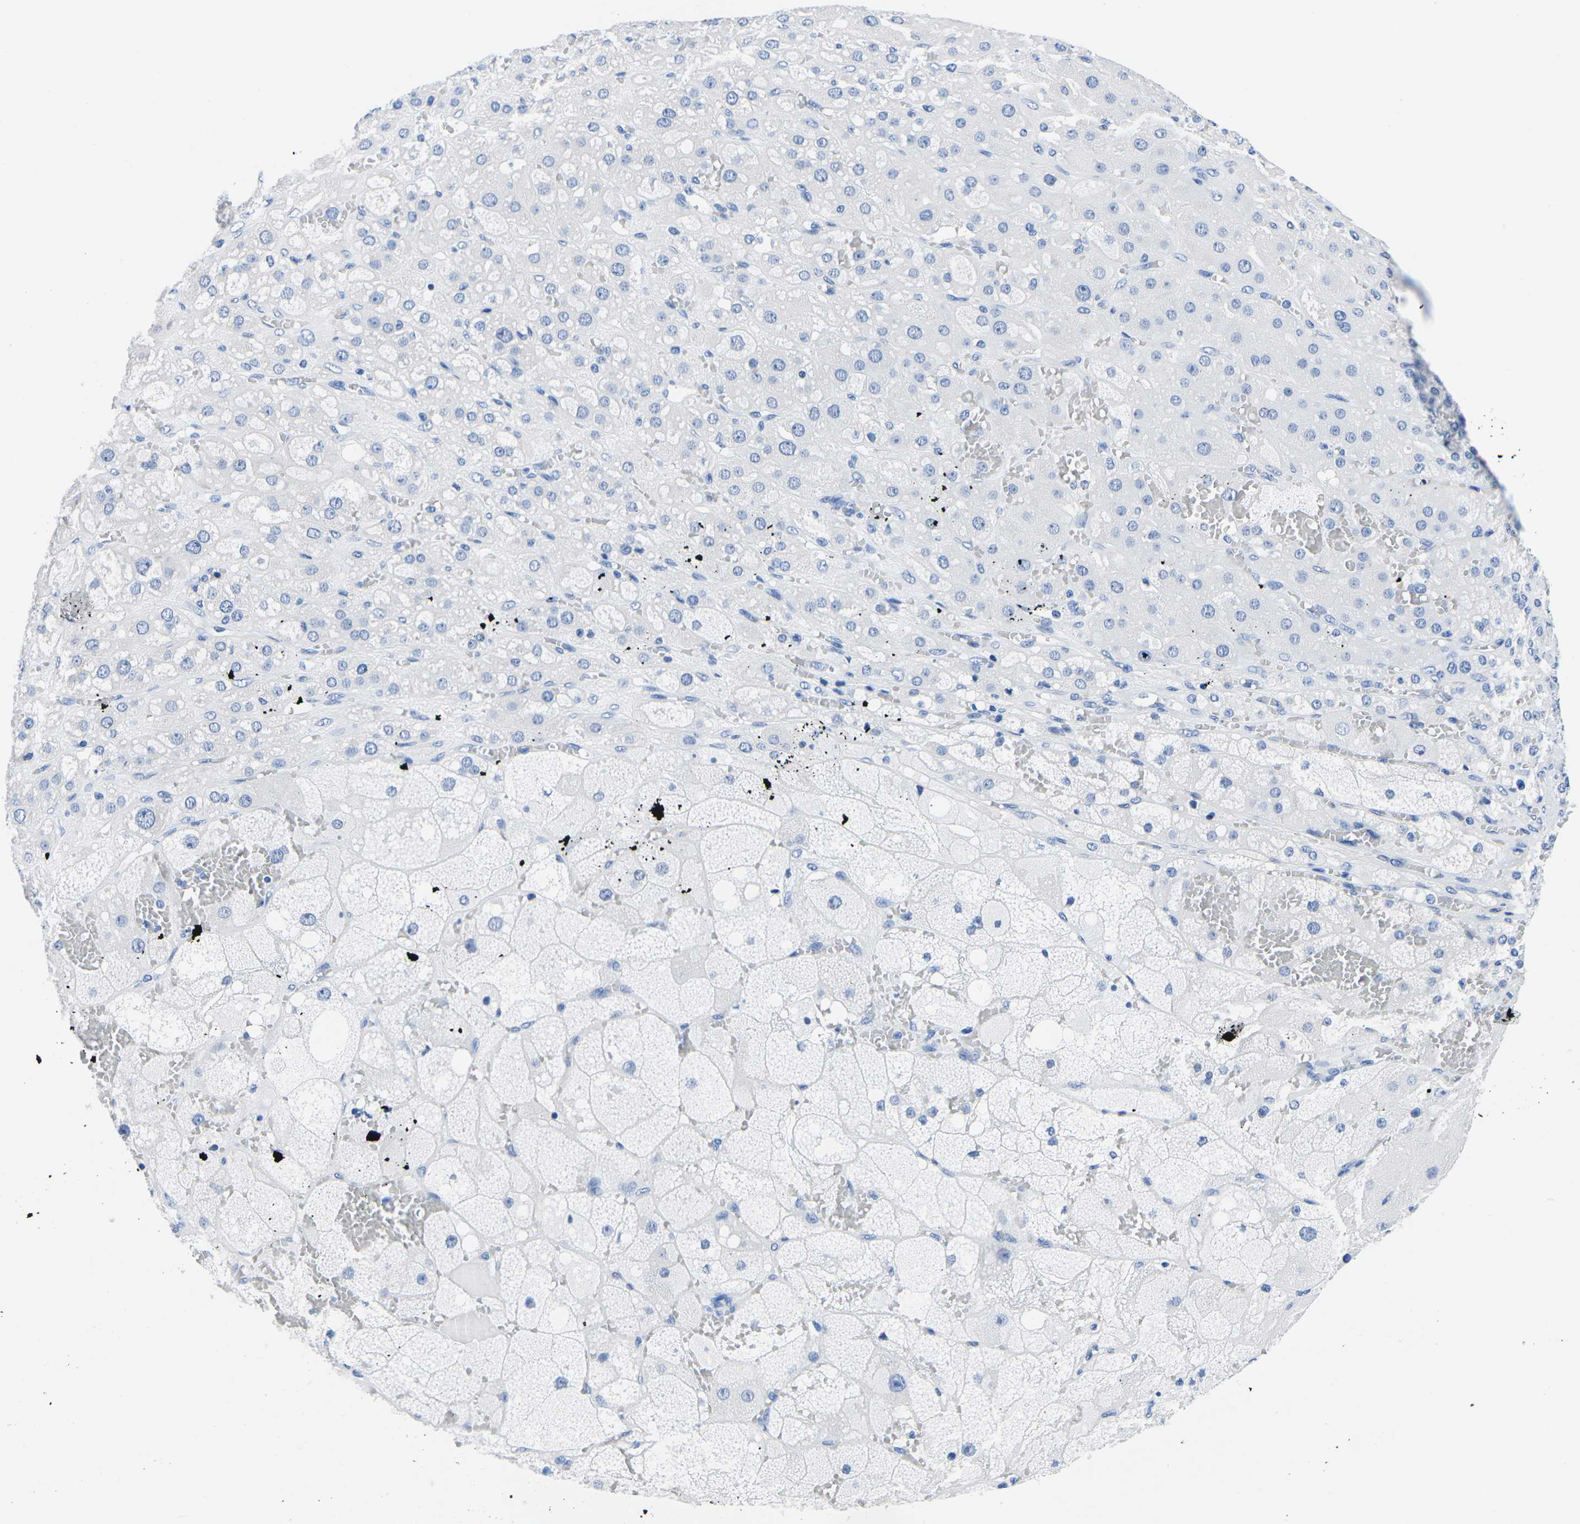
{"staining": {"intensity": "negative", "quantity": "none", "location": "none"}, "tissue": "adrenal gland", "cell_type": "Glandular cells", "image_type": "normal", "snomed": [{"axis": "morphology", "description": "Normal tissue, NOS"}, {"axis": "topography", "description": "Adrenal gland"}], "caption": "Histopathology image shows no significant protein positivity in glandular cells of benign adrenal gland. (Brightfield microscopy of DAB (3,3'-diaminobenzidine) immunohistochemistry at high magnification).", "gene": "CYP1A2", "patient": {"sex": "female", "age": 47}}